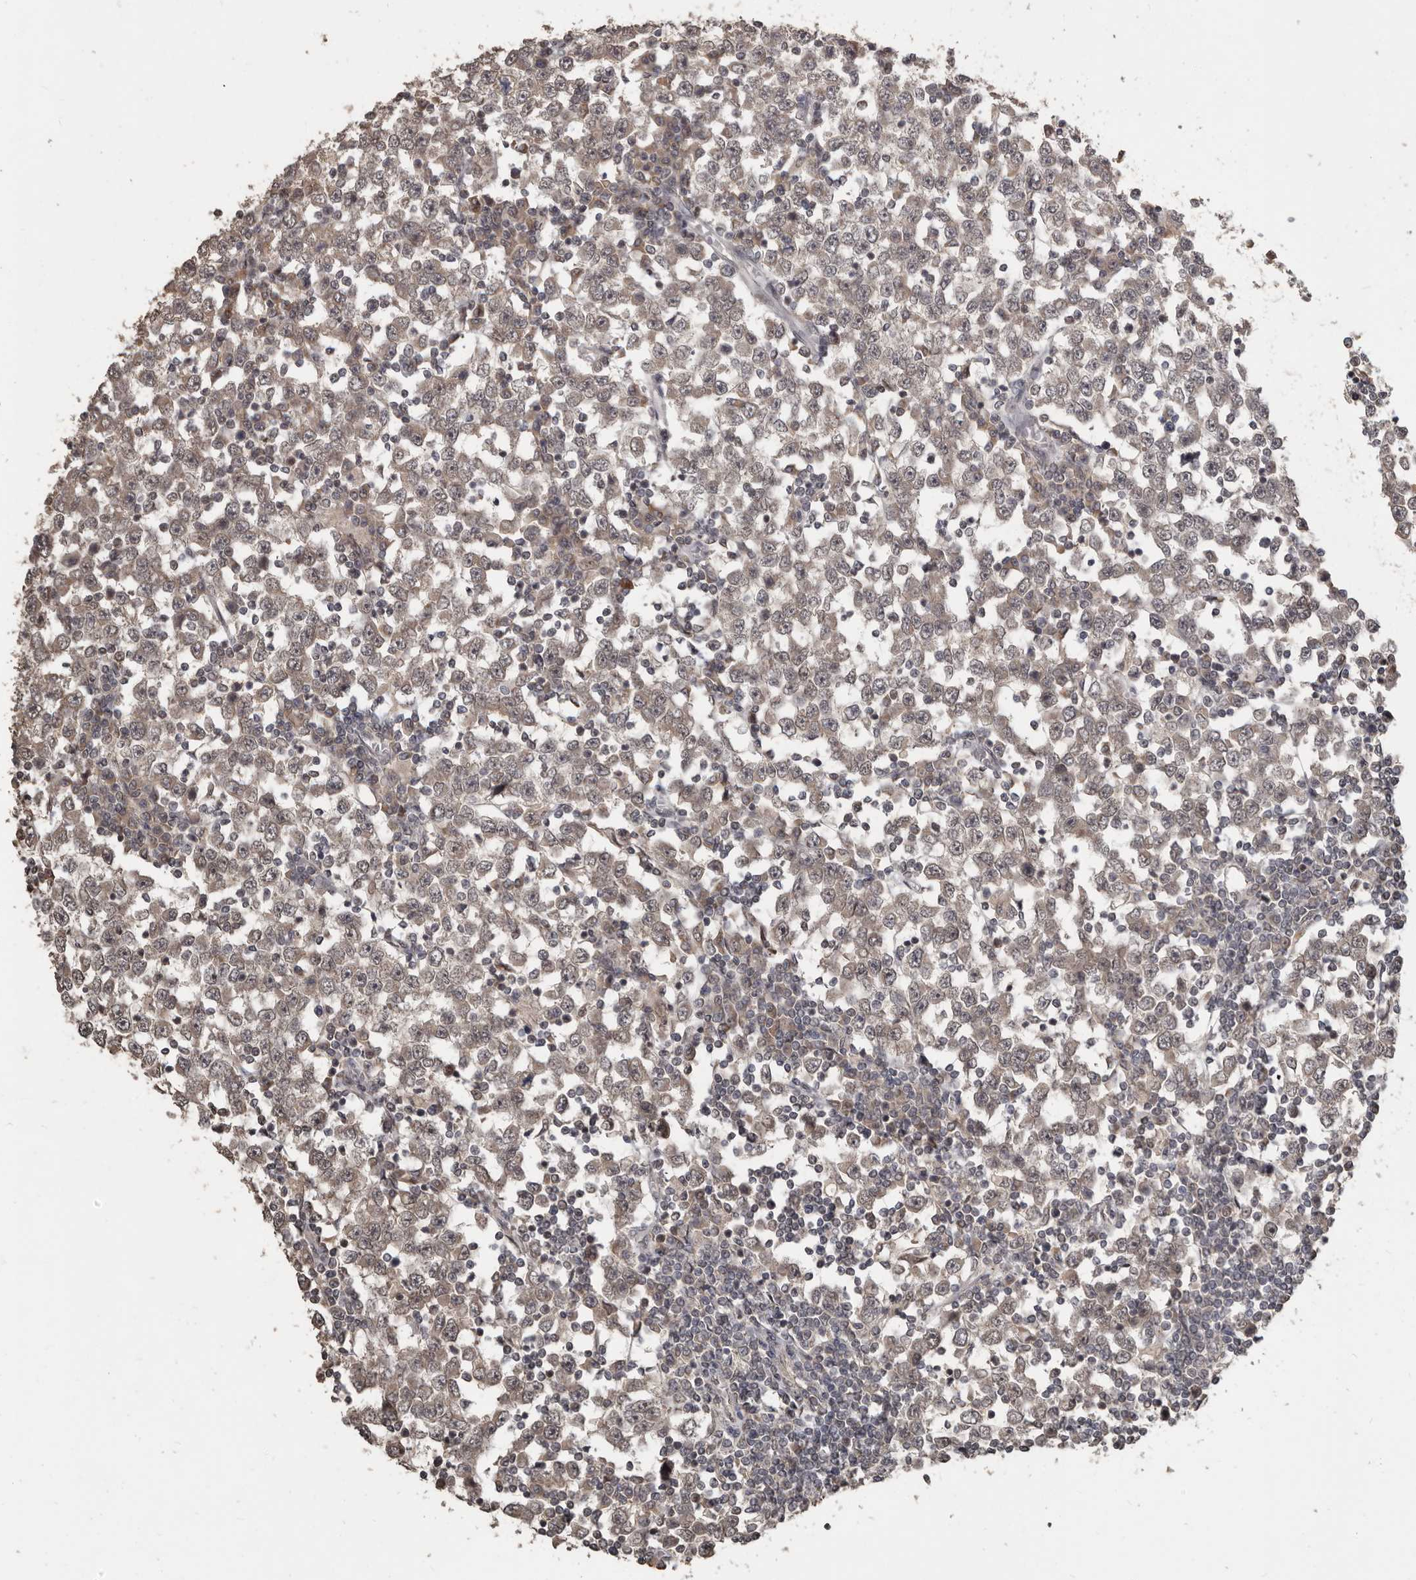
{"staining": {"intensity": "weak", "quantity": ">75%", "location": "cytoplasmic/membranous,nuclear"}, "tissue": "testis cancer", "cell_type": "Tumor cells", "image_type": "cancer", "snomed": [{"axis": "morphology", "description": "Seminoma, NOS"}, {"axis": "topography", "description": "Testis"}], "caption": "Protein expression analysis of testis seminoma shows weak cytoplasmic/membranous and nuclear expression in approximately >75% of tumor cells.", "gene": "ZFP14", "patient": {"sex": "male", "age": 65}}